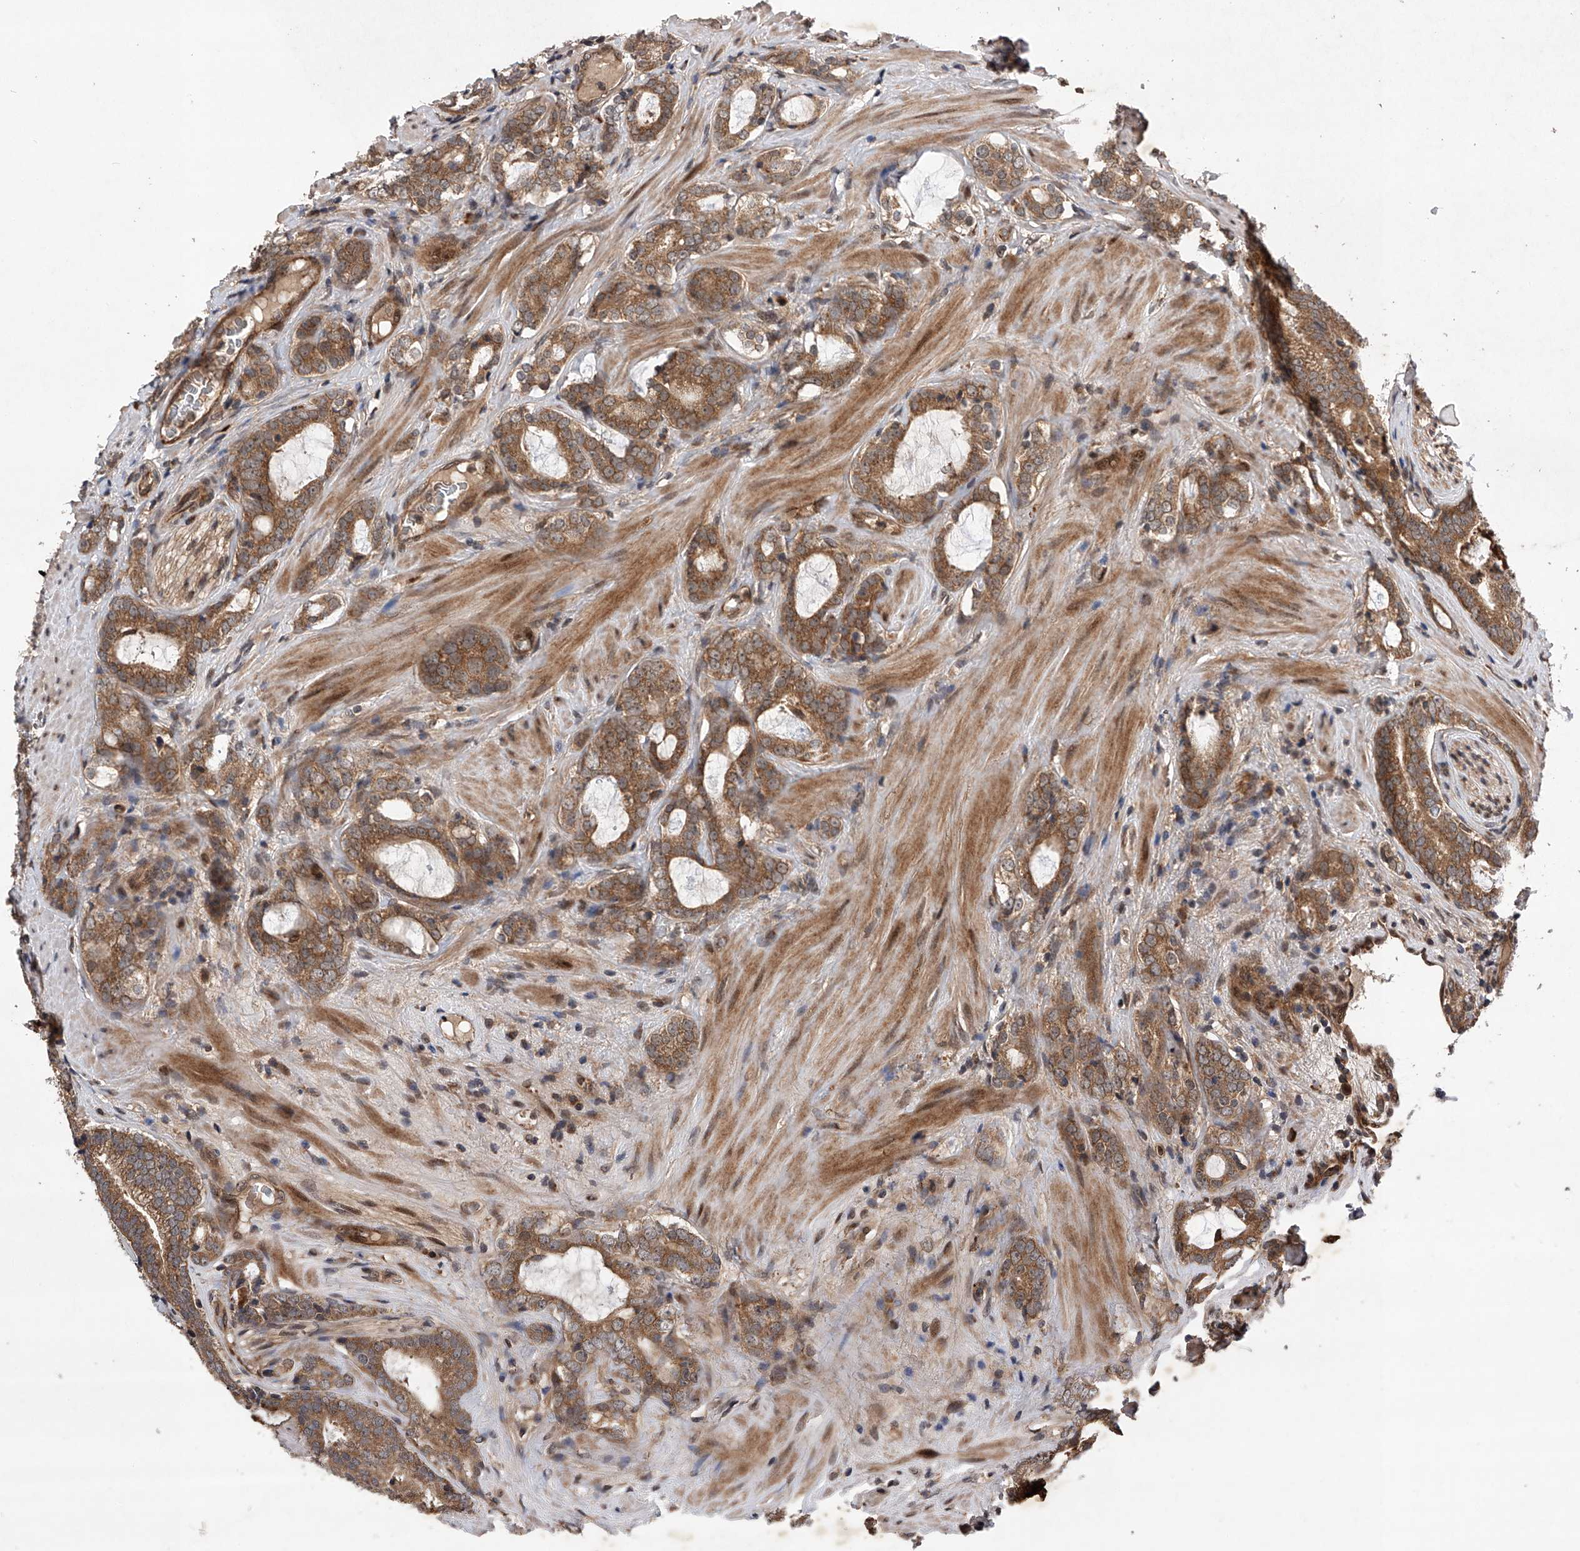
{"staining": {"intensity": "moderate", "quantity": ">75%", "location": "cytoplasmic/membranous"}, "tissue": "prostate cancer", "cell_type": "Tumor cells", "image_type": "cancer", "snomed": [{"axis": "morphology", "description": "Adenocarcinoma, High grade"}, {"axis": "topography", "description": "Prostate"}], "caption": "Protein analysis of high-grade adenocarcinoma (prostate) tissue shows moderate cytoplasmic/membranous staining in approximately >75% of tumor cells.", "gene": "MAP3K11", "patient": {"sex": "male", "age": 63}}